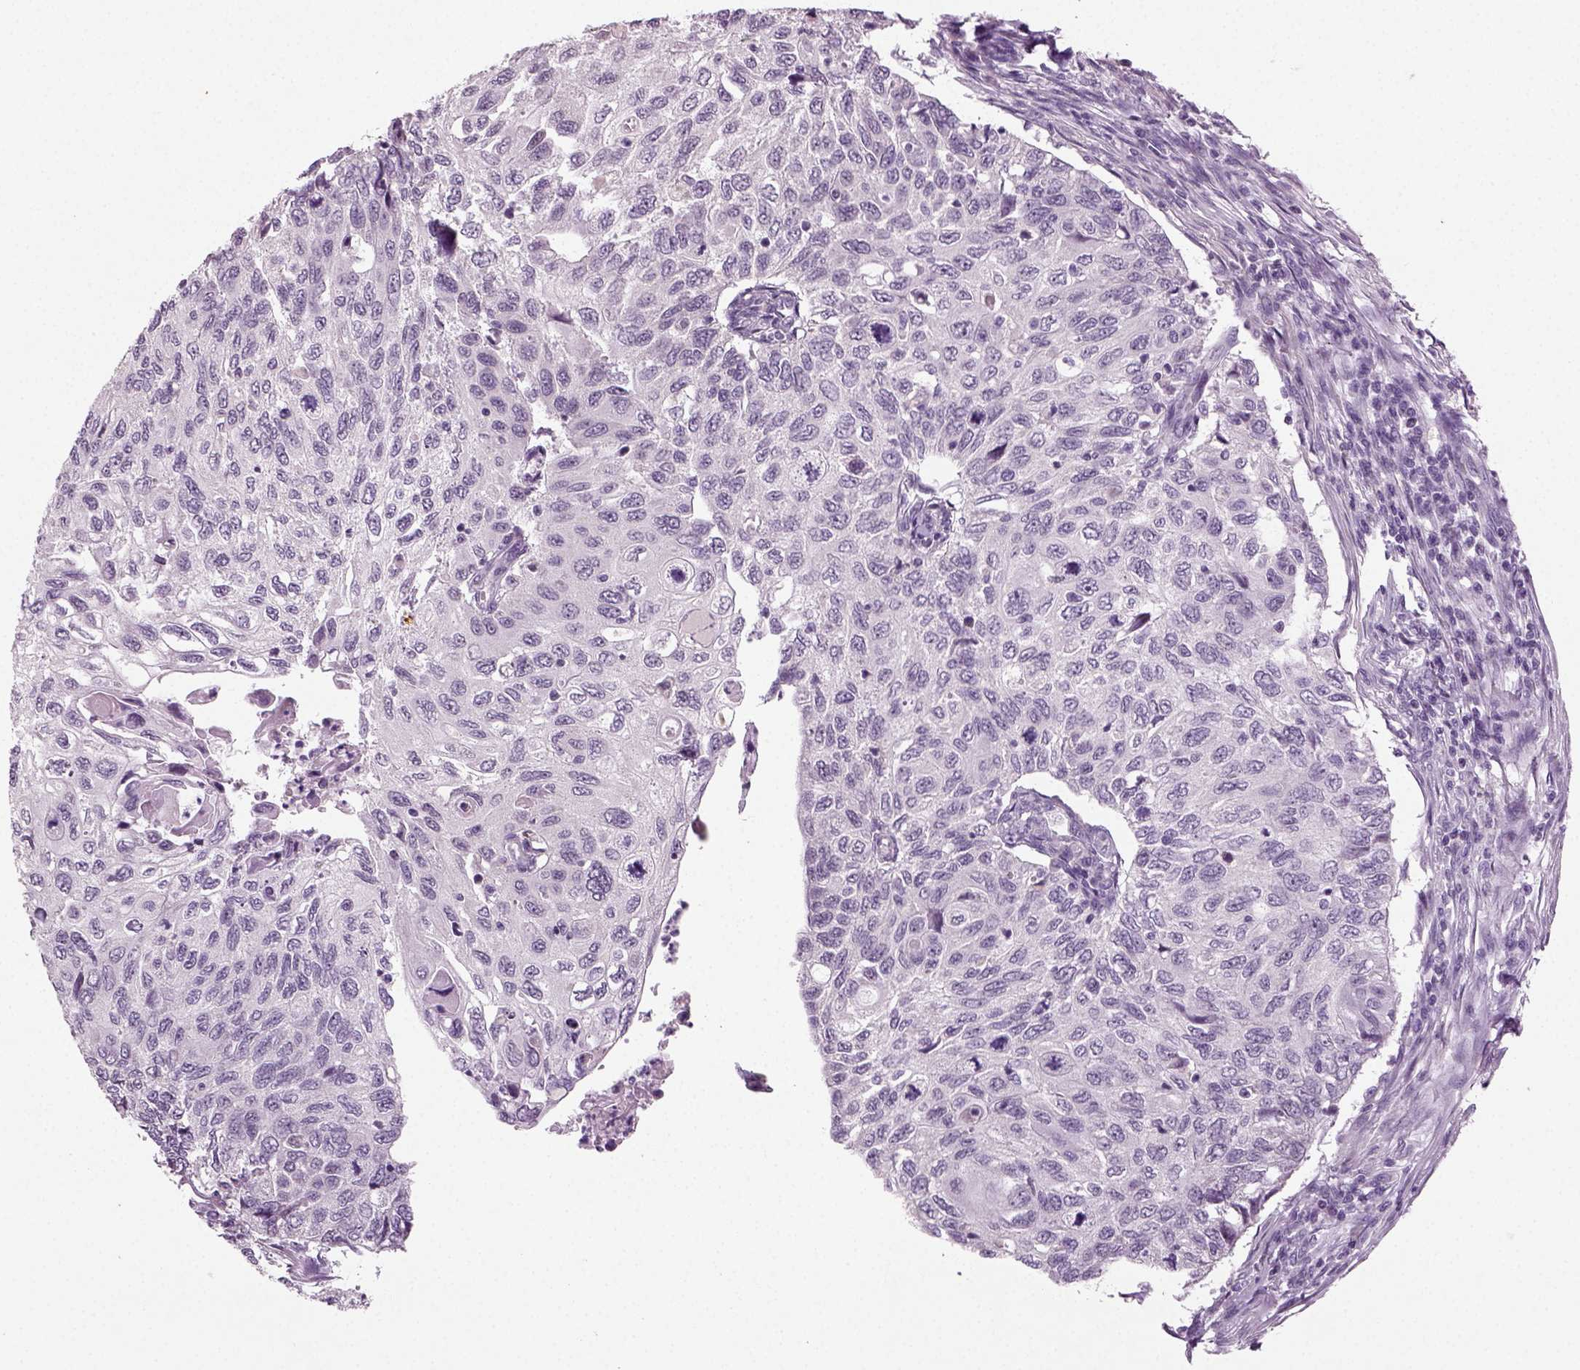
{"staining": {"intensity": "negative", "quantity": "none", "location": "none"}, "tissue": "cervical cancer", "cell_type": "Tumor cells", "image_type": "cancer", "snomed": [{"axis": "morphology", "description": "Squamous cell carcinoma, NOS"}, {"axis": "topography", "description": "Cervix"}], "caption": "Tumor cells are negative for protein expression in human cervical cancer. (DAB IHC visualized using brightfield microscopy, high magnification).", "gene": "SYNGAP1", "patient": {"sex": "female", "age": 70}}